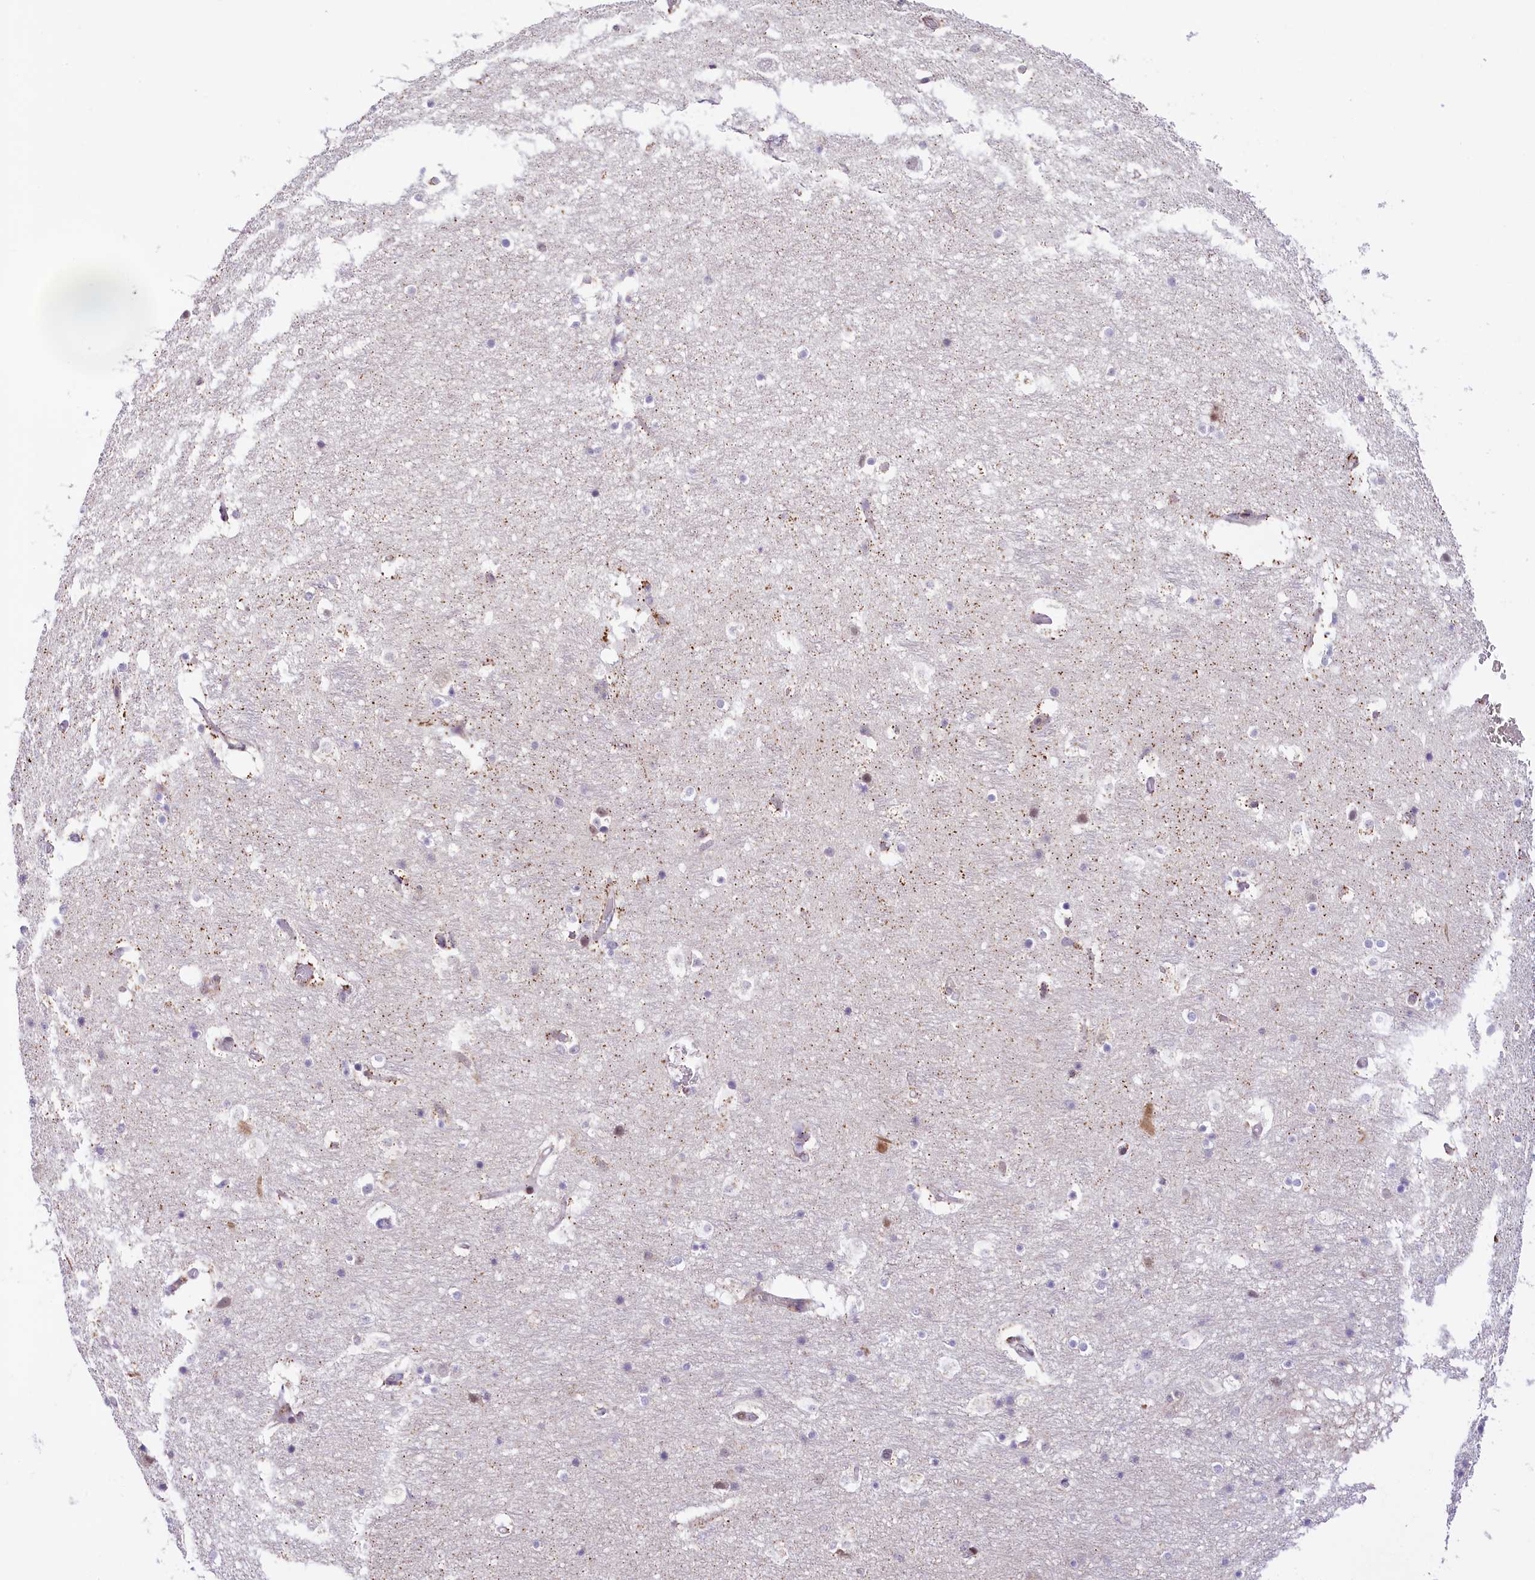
{"staining": {"intensity": "negative", "quantity": "none", "location": "none"}, "tissue": "hippocampus", "cell_type": "Glial cells", "image_type": "normal", "snomed": [{"axis": "morphology", "description": "Normal tissue, NOS"}, {"axis": "topography", "description": "Hippocampus"}], "caption": "IHC photomicrograph of unremarkable hippocampus: human hippocampus stained with DAB (3,3'-diaminobenzidine) shows no significant protein positivity in glial cells.", "gene": "RBBP8", "patient": {"sex": "female", "age": 52}}